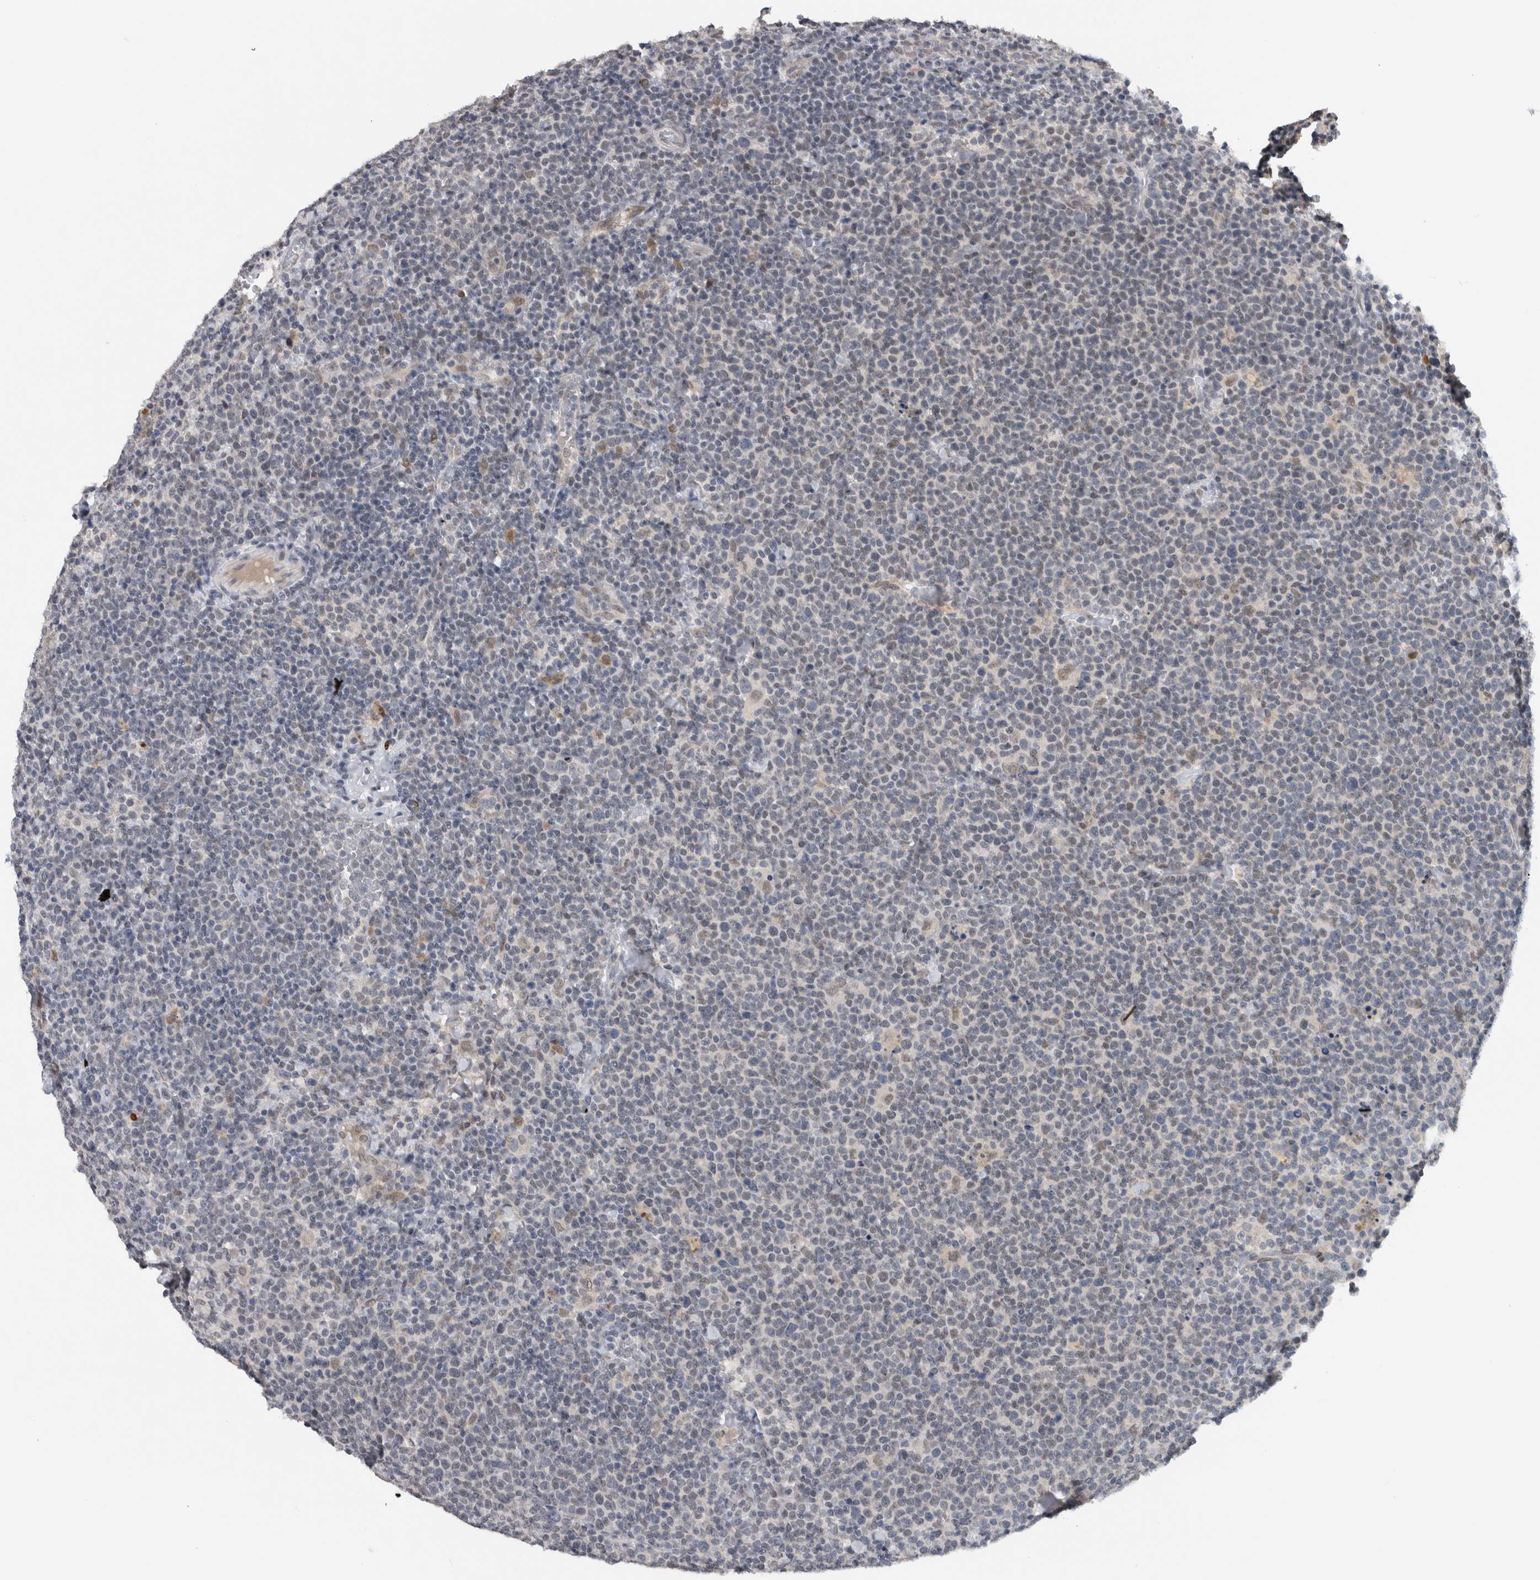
{"staining": {"intensity": "weak", "quantity": "<25%", "location": "nuclear"}, "tissue": "lymphoma", "cell_type": "Tumor cells", "image_type": "cancer", "snomed": [{"axis": "morphology", "description": "Malignant lymphoma, non-Hodgkin's type, High grade"}, {"axis": "topography", "description": "Lymph node"}], "caption": "Tumor cells are negative for brown protein staining in lymphoma.", "gene": "PRXL2A", "patient": {"sex": "male", "age": 61}}